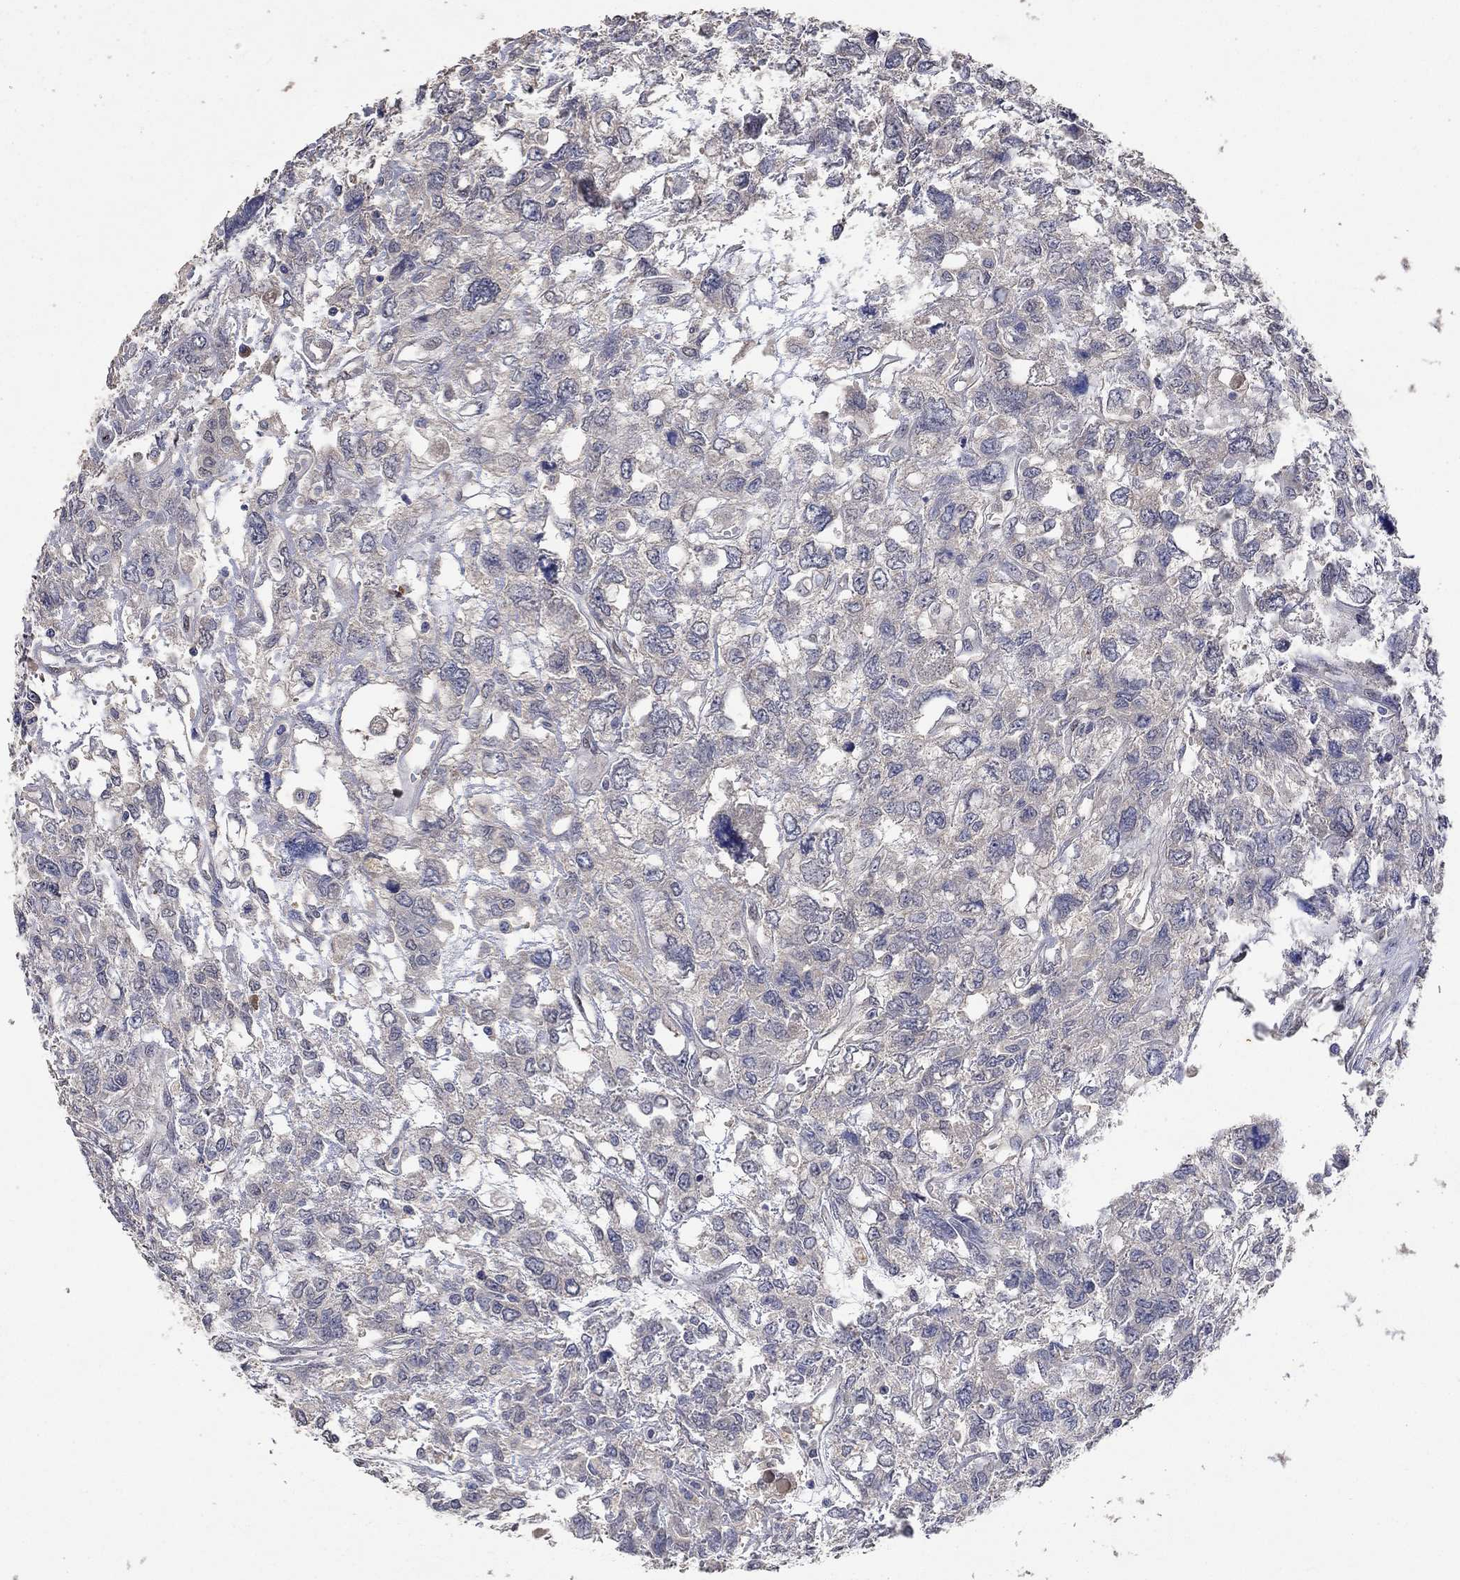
{"staining": {"intensity": "weak", "quantity": "<25%", "location": "cytoplasmic/membranous"}, "tissue": "testis cancer", "cell_type": "Tumor cells", "image_type": "cancer", "snomed": [{"axis": "morphology", "description": "Seminoma, NOS"}, {"axis": "topography", "description": "Testis"}], "caption": "The immunohistochemistry histopathology image has no significant staining in tumor cells of testis seminoma tissue.", "gene": "PTPN20", "patient": {"sex": "male", "age": 52}}